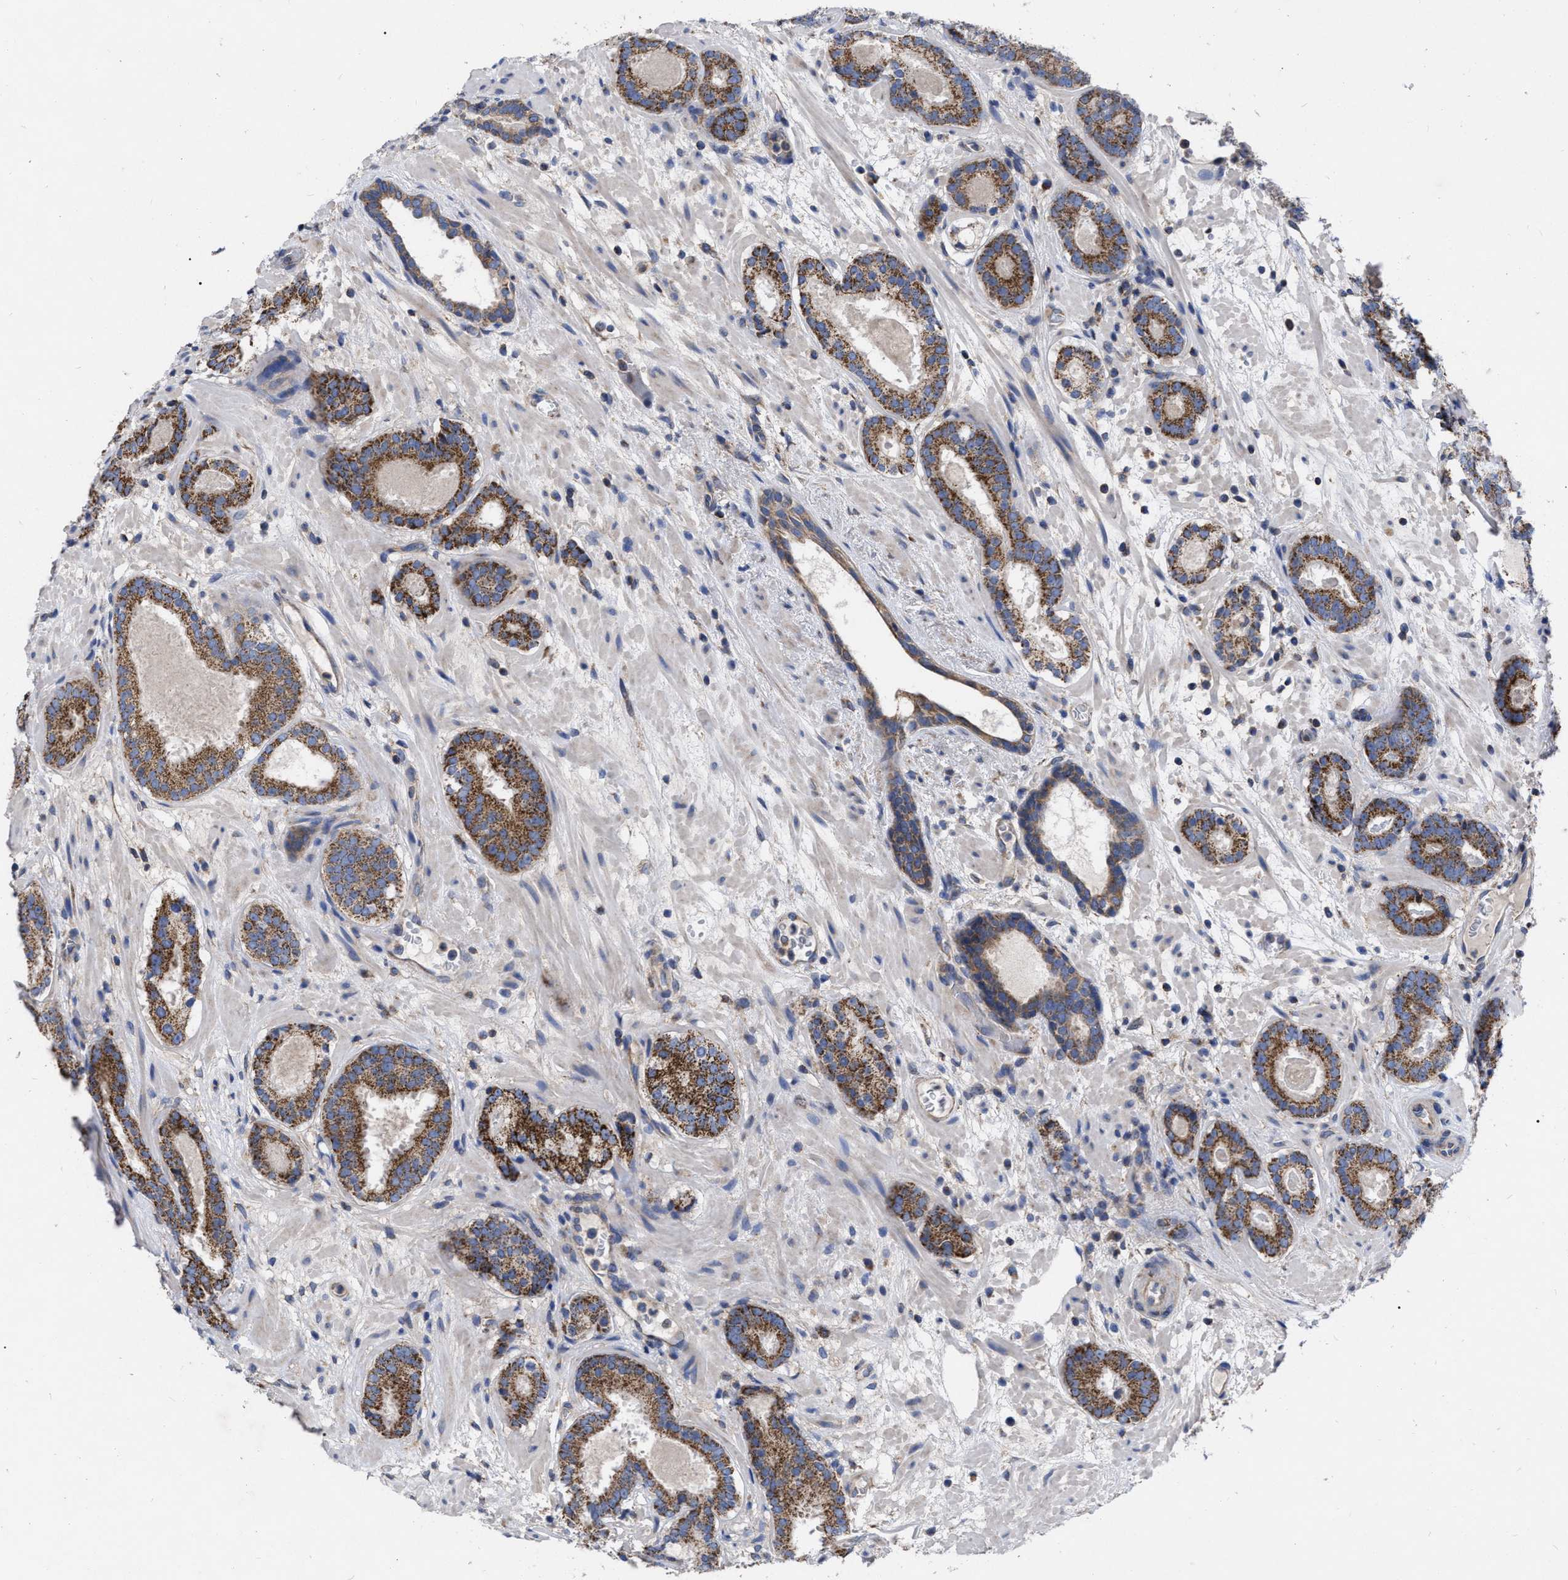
{"staining": {"intensity": "strong", "quantity": ">75%", "location": "cytoplasmic/membranous"}, "tissue": "prostate cancer", "cell_type": "Tumor cells", "image_type": "cancer", "snomed": [{"axis": "morphology", "description": "Adenocarcinoma, Low grade"}, {"axis": "topography", "description": "Prostate"}], "caption": "Immunohistochemistry (IHC) image of neoplastic tissue: human adenocarcinoma (low-grade) (prostate) stained using immunohistochemistry (IHC) shows high levels of strong protein expression localized specifically in the cytoplasmic/membranous of tumor cells, appearing as a cytoplasmic/membranous brown color.", "gene": "CDKN2C", "patient": {"sex": "male", "age": 69}}